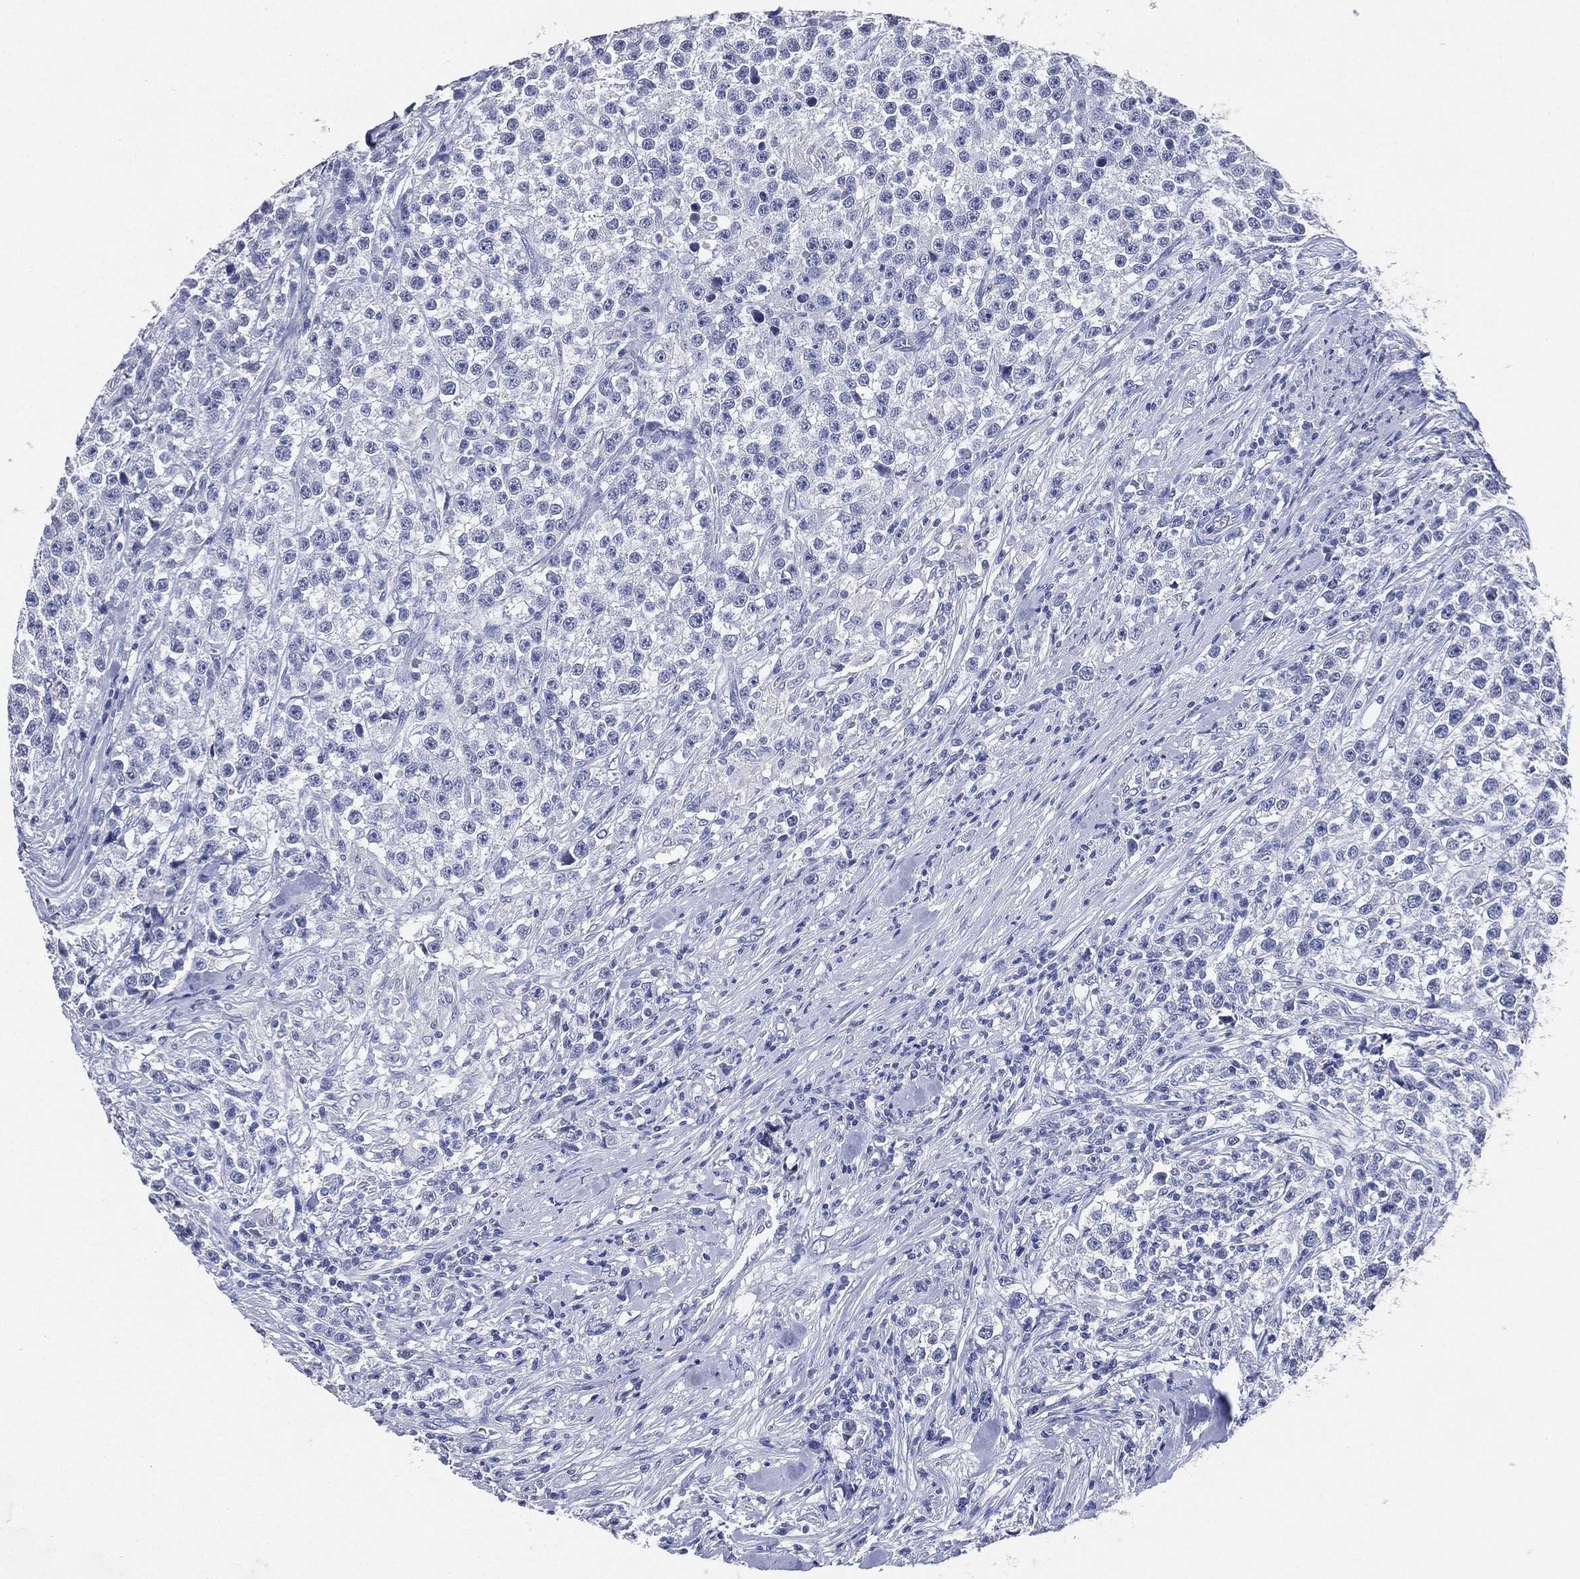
{"staining": {"intensity": "negative", "quantity": "none", "location": "none"}, "tissue": "testis cancer", "cell_type": "Tumor cells", "image_type": "cancer", "snomed": [{"axis": "morphology", "description": "Seminoma, NOS"}, {"axis": "topography", "description": "Testis"}], "caption": "Protein analysis of testis cancer (seminoma) displays no significant expression in tumor cells.", "gene": "IYD", "patient": {"sex": "male", "age": 59}}